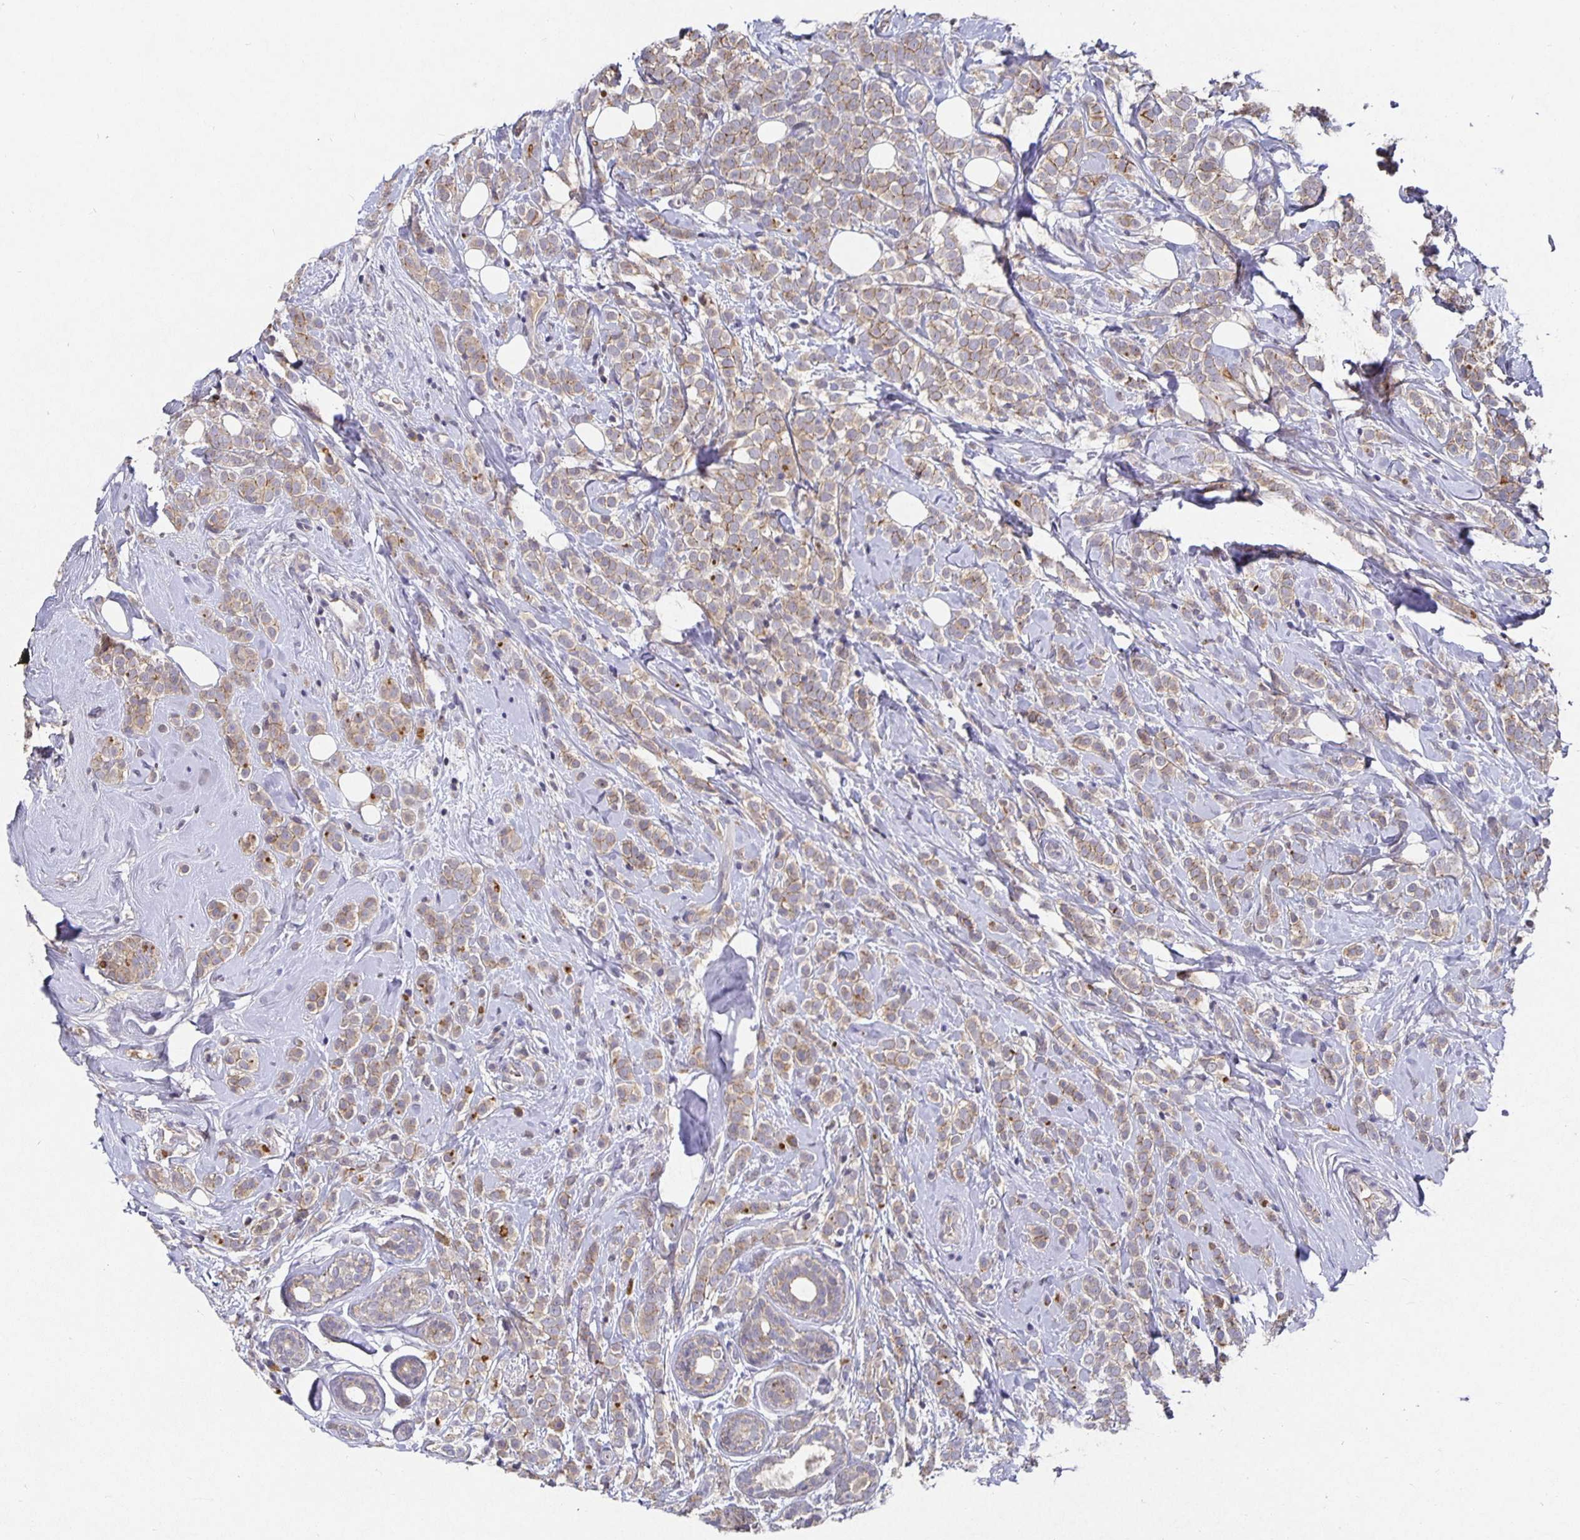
{"staining": {"intensity": "weak", "quantity": ">75%", "location": "cytoplasmic/membranous"}, "tissue": "breast cancer", "cell_type": "Tumor cells", "image_type": "cancer", "snomed": [{"axis": "morphology", "description": "Lobular carcinoma"}, {"axis": "topography", "description": "Breast"}], "caption": "Lobular carcinoma (breast) tissue demonstrates weak cytoplasmic/membranous positivity in approximately >75% of tumor cells (DAB (3,3'-diaminobenzidine) IHC, brown staining for protein, blue staining for nuclei).", "gene": "HEPN1", "patient": {"sex": "female", "age": 49}}